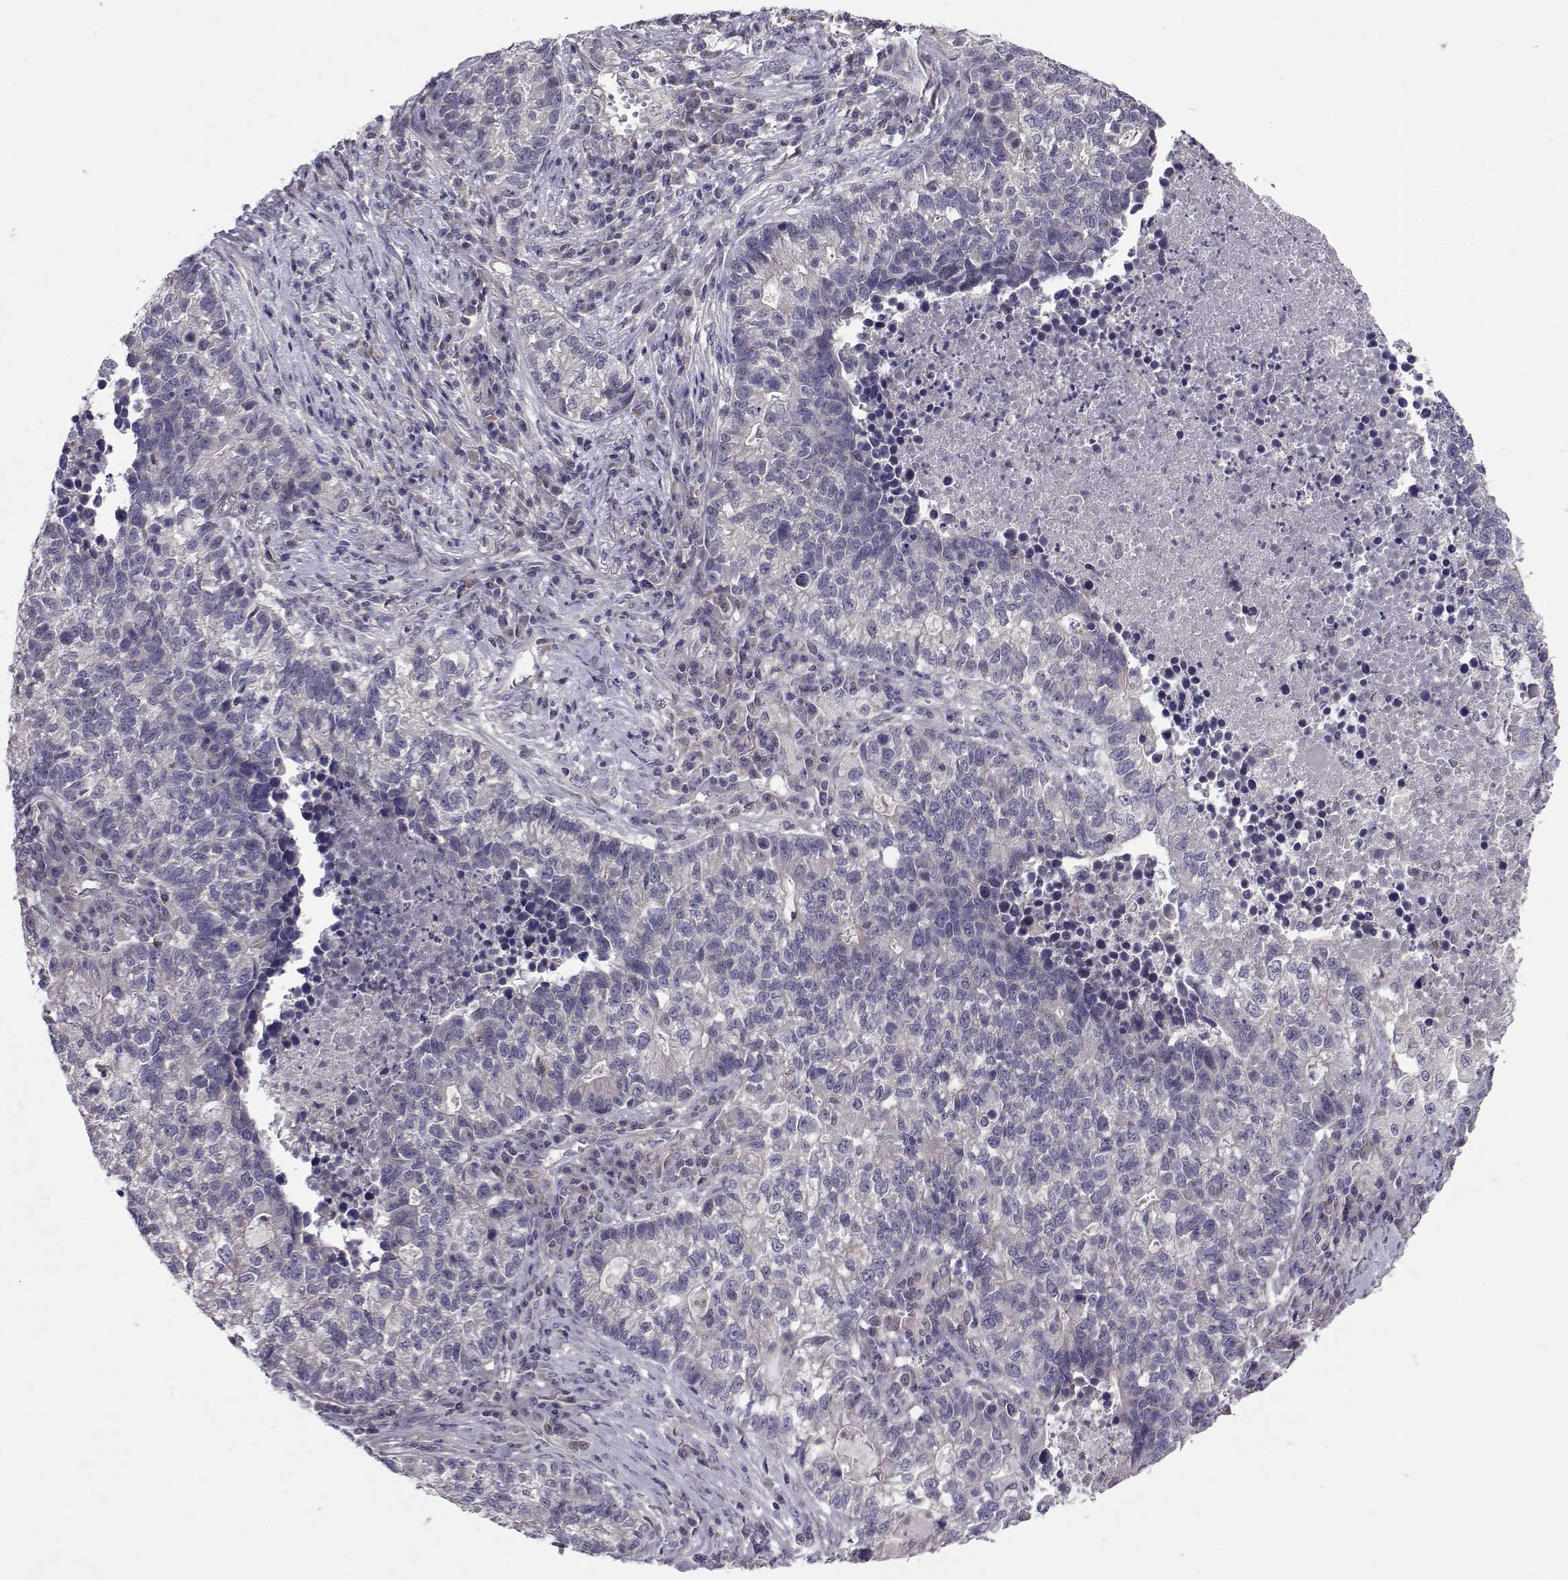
{"staining": {"intensity": "negative", "quantity": "none", "location": "none"}, "tissue": "lung cancer", "cell_type": "Tumor cells", "image_type": "cancer", "snomed": [{"axis": "morphology", "description": "Adenocarcinoma, NOS"}, {"axis": "topography", "description": "Lung"}], "caption": "Immunohistochemistry histopathology image of lung cancer (adenocarcinoma) stained for a protein (brown), which shows no expression in tumor cells.", "gene": "PEX5L", "patient": {"sex": "male", "age": 57}}